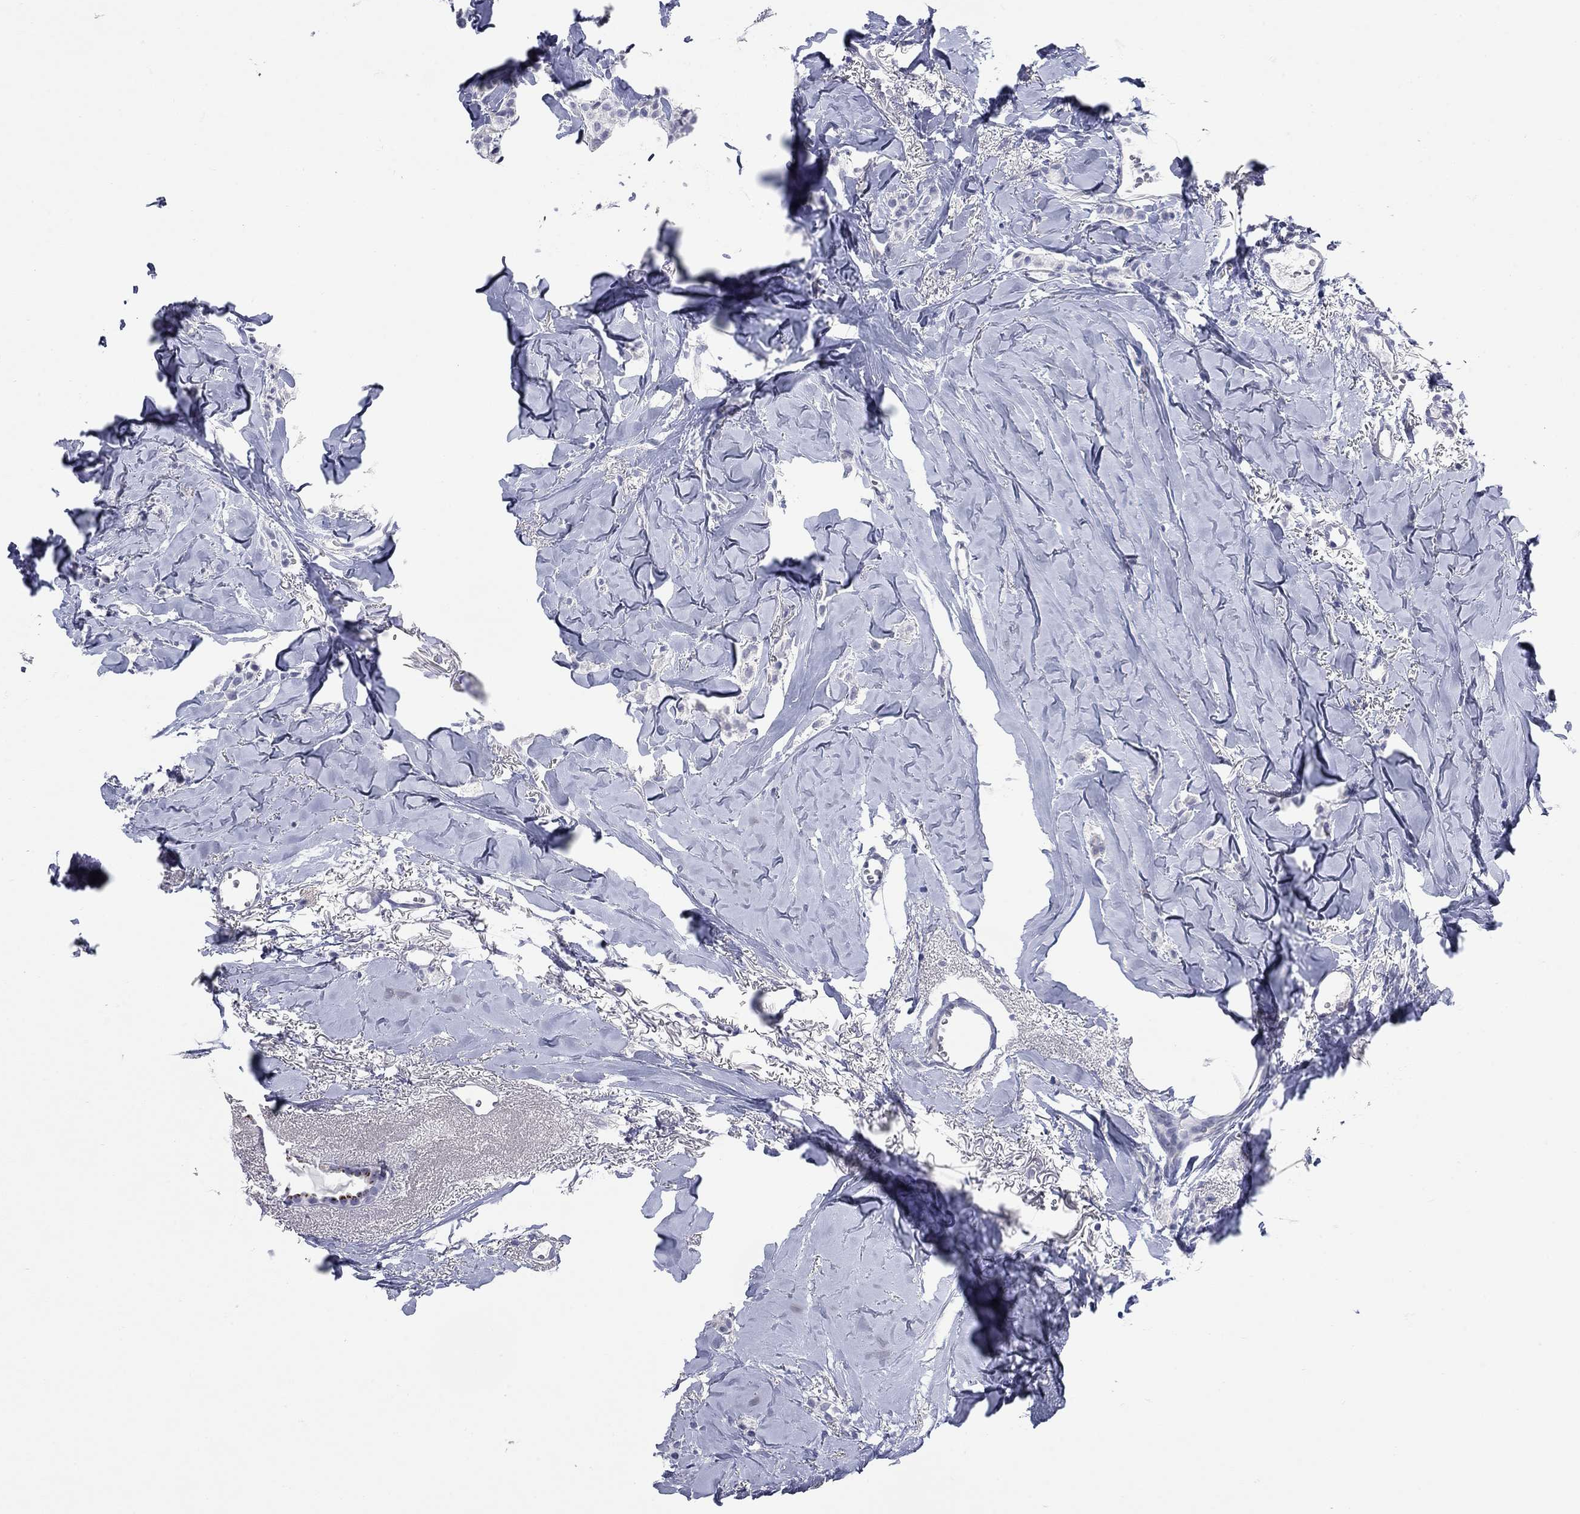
{"staining": {"intensity": "negative", "quantity": "none", "location": "none"}, "tissue": "breast cancer", "cell_type": "Tumor cells", "image_type": "cancer", "snomed": [{"axis": "morphology", "description": "Duct carcinoma"}, {"axis": "topography", "description": "Breast"}], "caption": "This is an IHC histopathology image of human breast cancer (intraductal carcinoma). There is no expression in tumor cells.", "gene": "WASF3", "patient": {"sex": "female", "age": 85}}